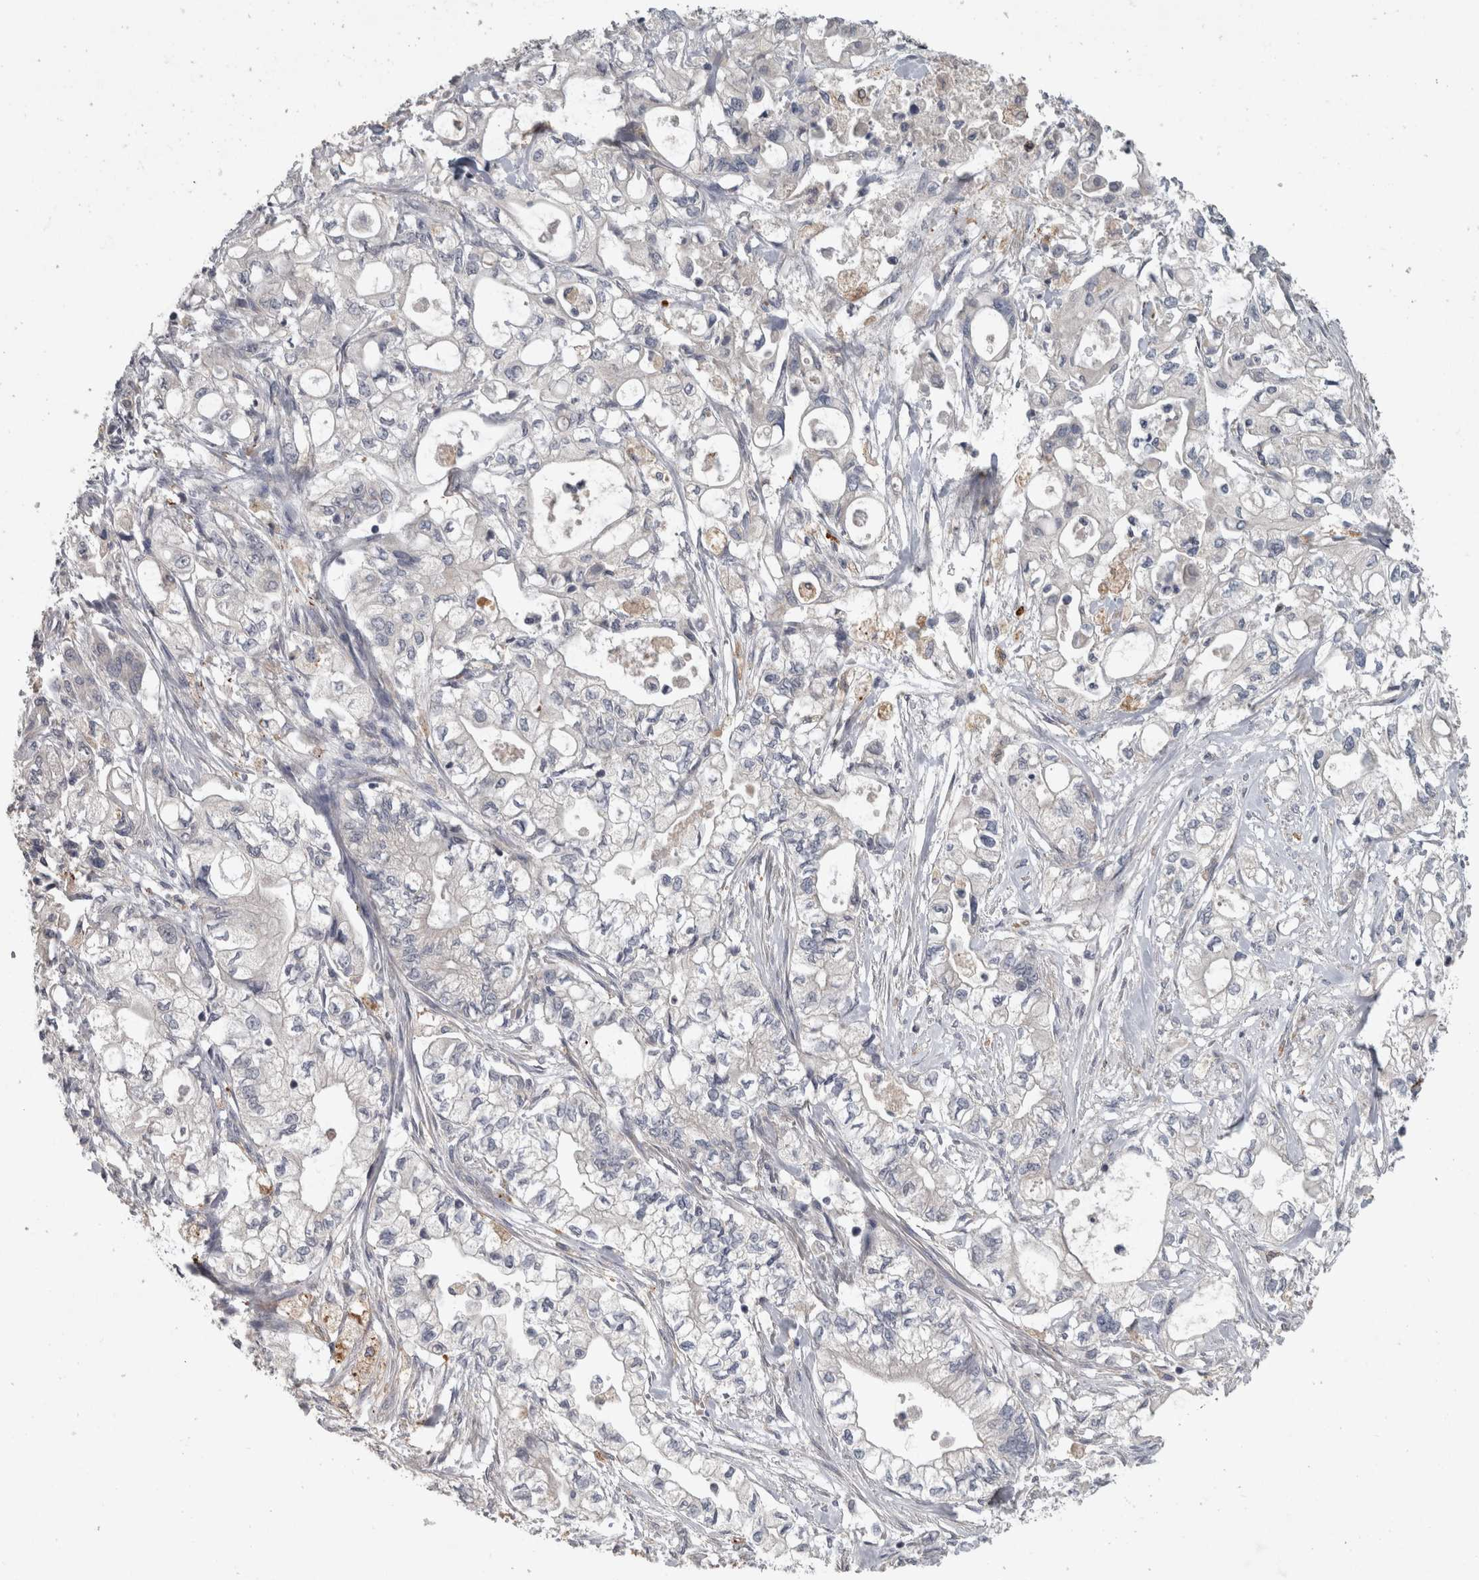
{"staining": {"intensity": "negative", "quantity": "none", "location": "none"}, "tissue": "pancreatic cancer", "cell_type": "Tumor cells", "image_type": "cancer", "snomed": [{"axis": "morphology", "description": "Adenocarcinoma, NOS"}, {"axis": "topography", "description": "Pancreas"}], "caption": "This is a micrograph of IHC staining of pancreatic adenocarcinoma, which shows no positivity in tumor cells.", "gene": "SLC22A11", "patient": {"sex": "male", "age": 79}}